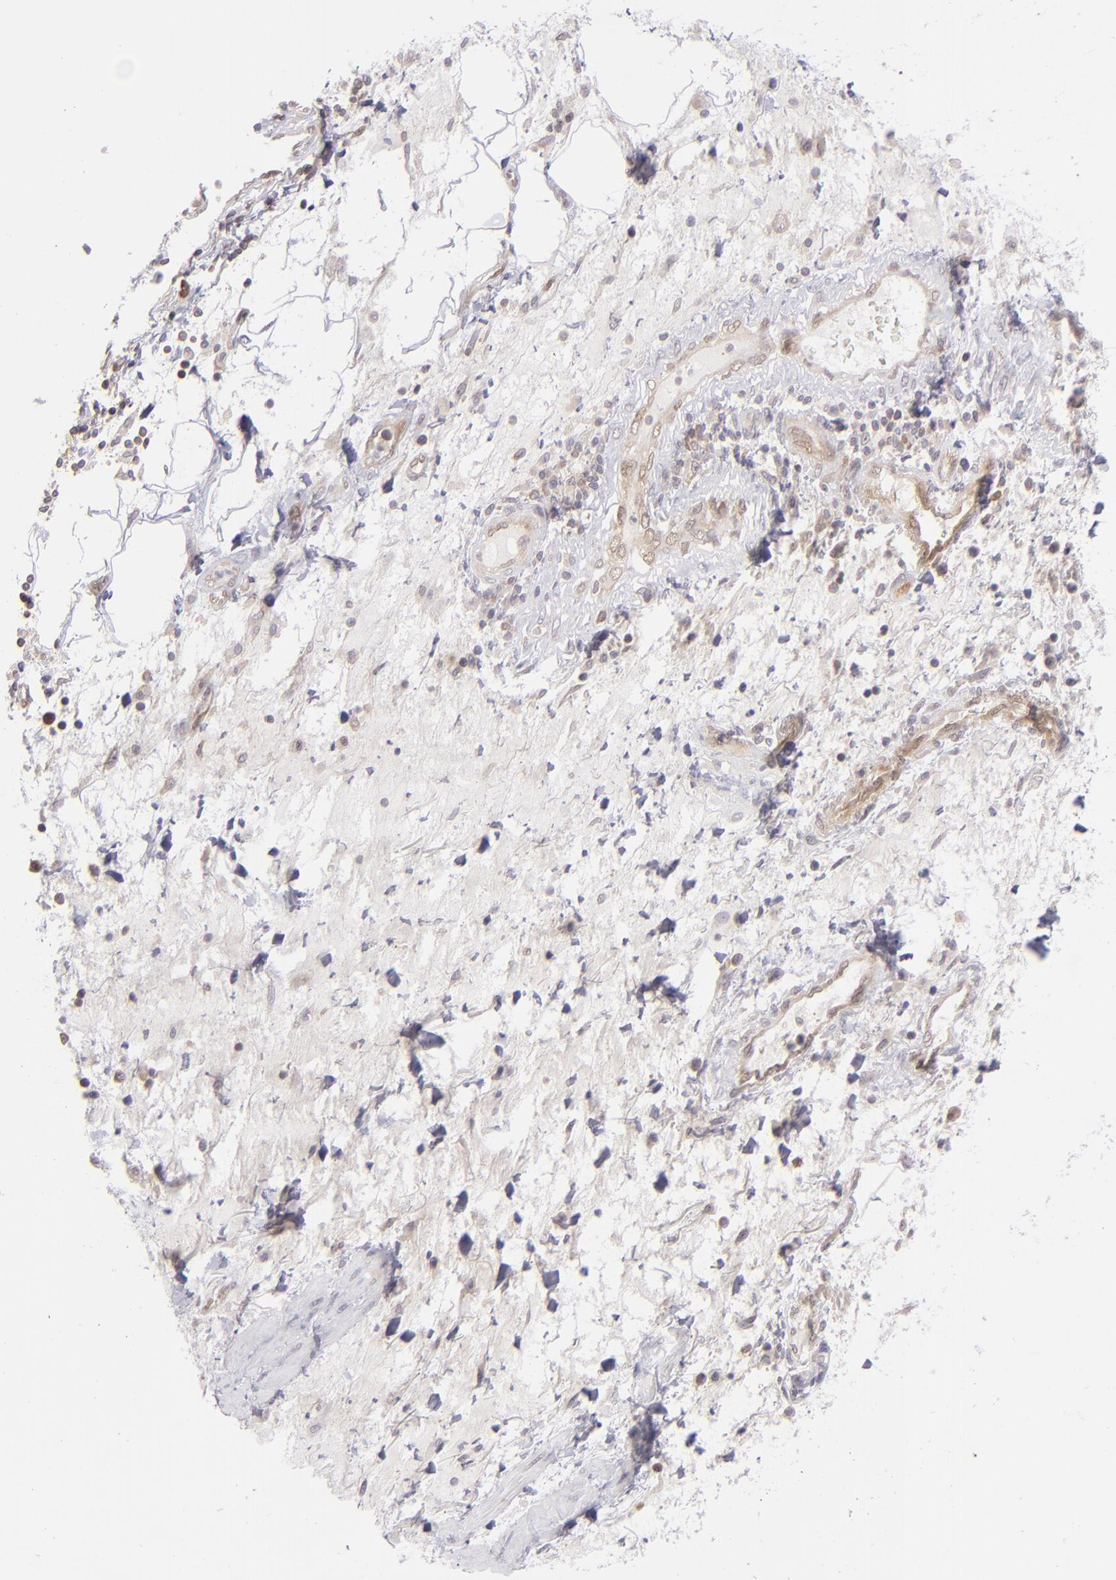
{"staining": {"intensity": "weak", "quantity": "<25%", "location": "cytoplasmic/membranous"}, "tissue": "stomach cancer", "cell_type": "Tumor cells", "image_type": "cancer", "snomed": [{"axis": "morphology", "description": "Adenocarcinoma, NOS"}, {"axis": "topography", "description": "Pancreas"}, {"axis": "topography", "description": "Stomach, upper"}], "caption": "DAB (3,3'-diaminobenzidine) immunohistochemical staining of stomach adenocarcinoma reveals no significant positivity in tumor cells.", "gene": "PTPN13", "patient": {"sex": "male", "age": 77}}